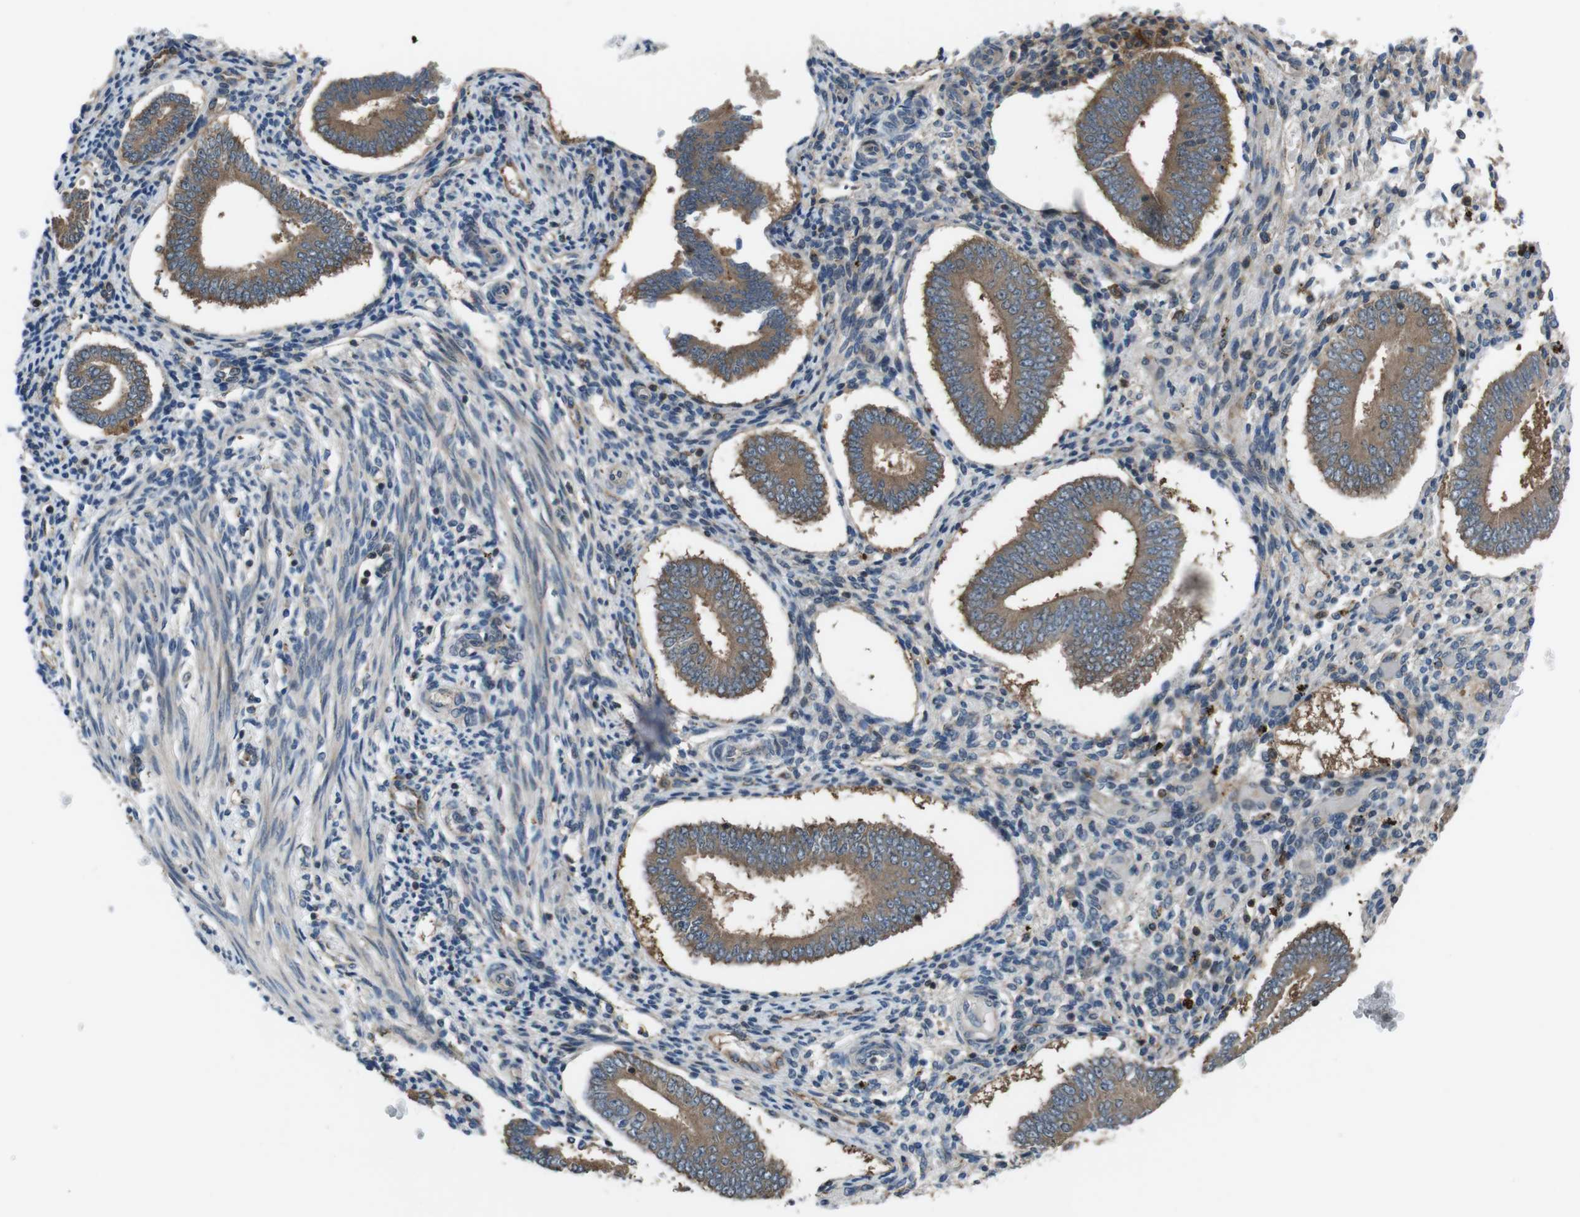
{"staining": {"intensity": "negative", "quantity": "none", "location": "none"}, "tissue": "endometrium", "cell_type": "Cells in endometrial stroma", "image_type": "normal", "snomed": [{"axis": "morphology", "description": "Normal tissue, NOS"}, {"axis": "topography", "description": "Endometrium"}], "caption": "Immunohistochemical staining of normal endometrium displays no significant staining in cells in endometrial stroma.", "gene": "SLC22A23", "patient": {"sex": "female", "age": 42}}